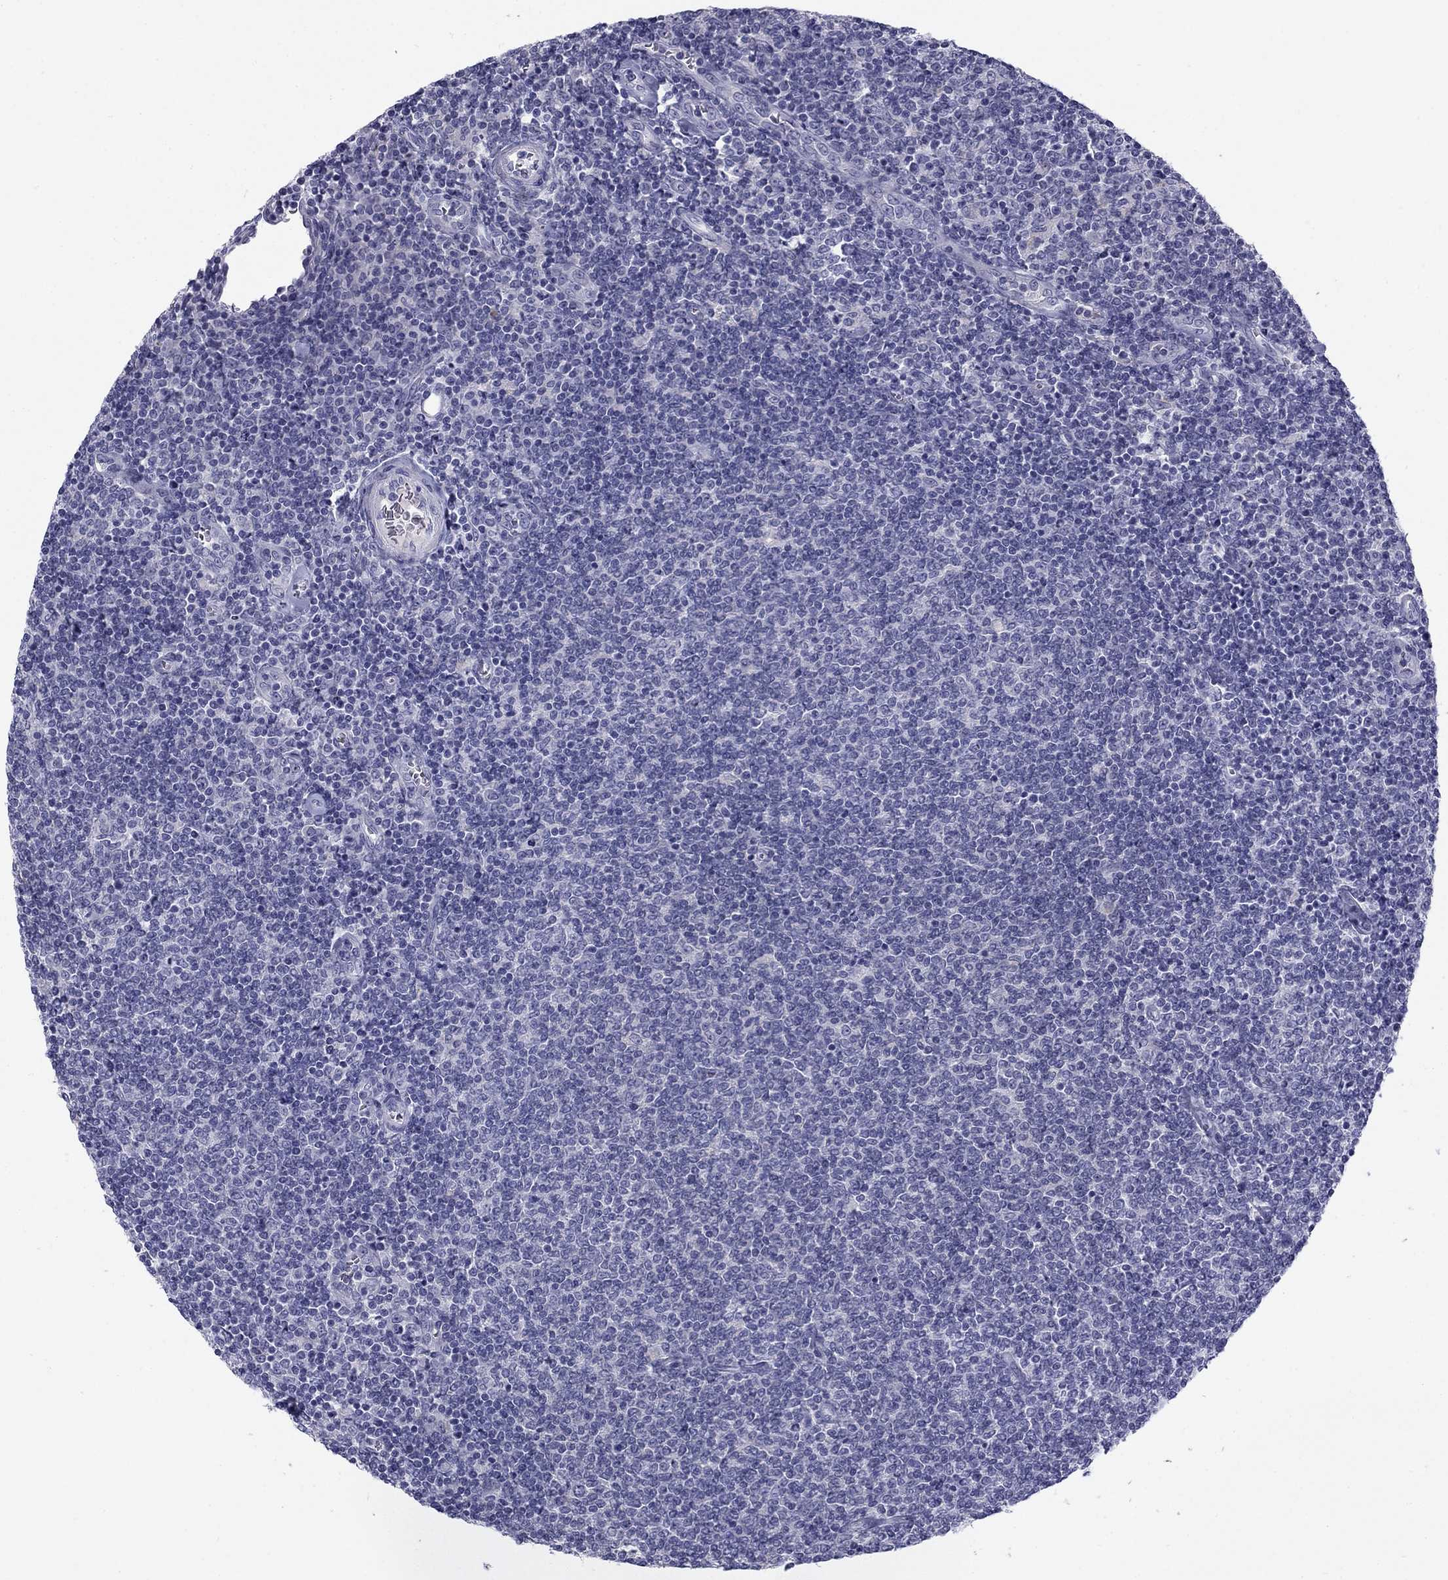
{"staining": {"intensity": "negative", "quantity": "none", "location": "none"}, "tissue": "lymphoma", "cell_type": "Tumor cells", "image_type": "cancer", "snomed": [{"axis": "morphology", "description": "Malignant lymphoma, non-Hodgkin's type, Low grade"}, {"axis": "topography", "description": "Lymph node"}], "caption": "A micrograph of human low-grade malignant lymphoma, non-Hodgkin's type is negative for staining in tumor cells. (Brightfield microscopy of DAB IHC at high magnification).", "gene": "CLPSL2", "patient": {"sex": "male", "age": 52}}